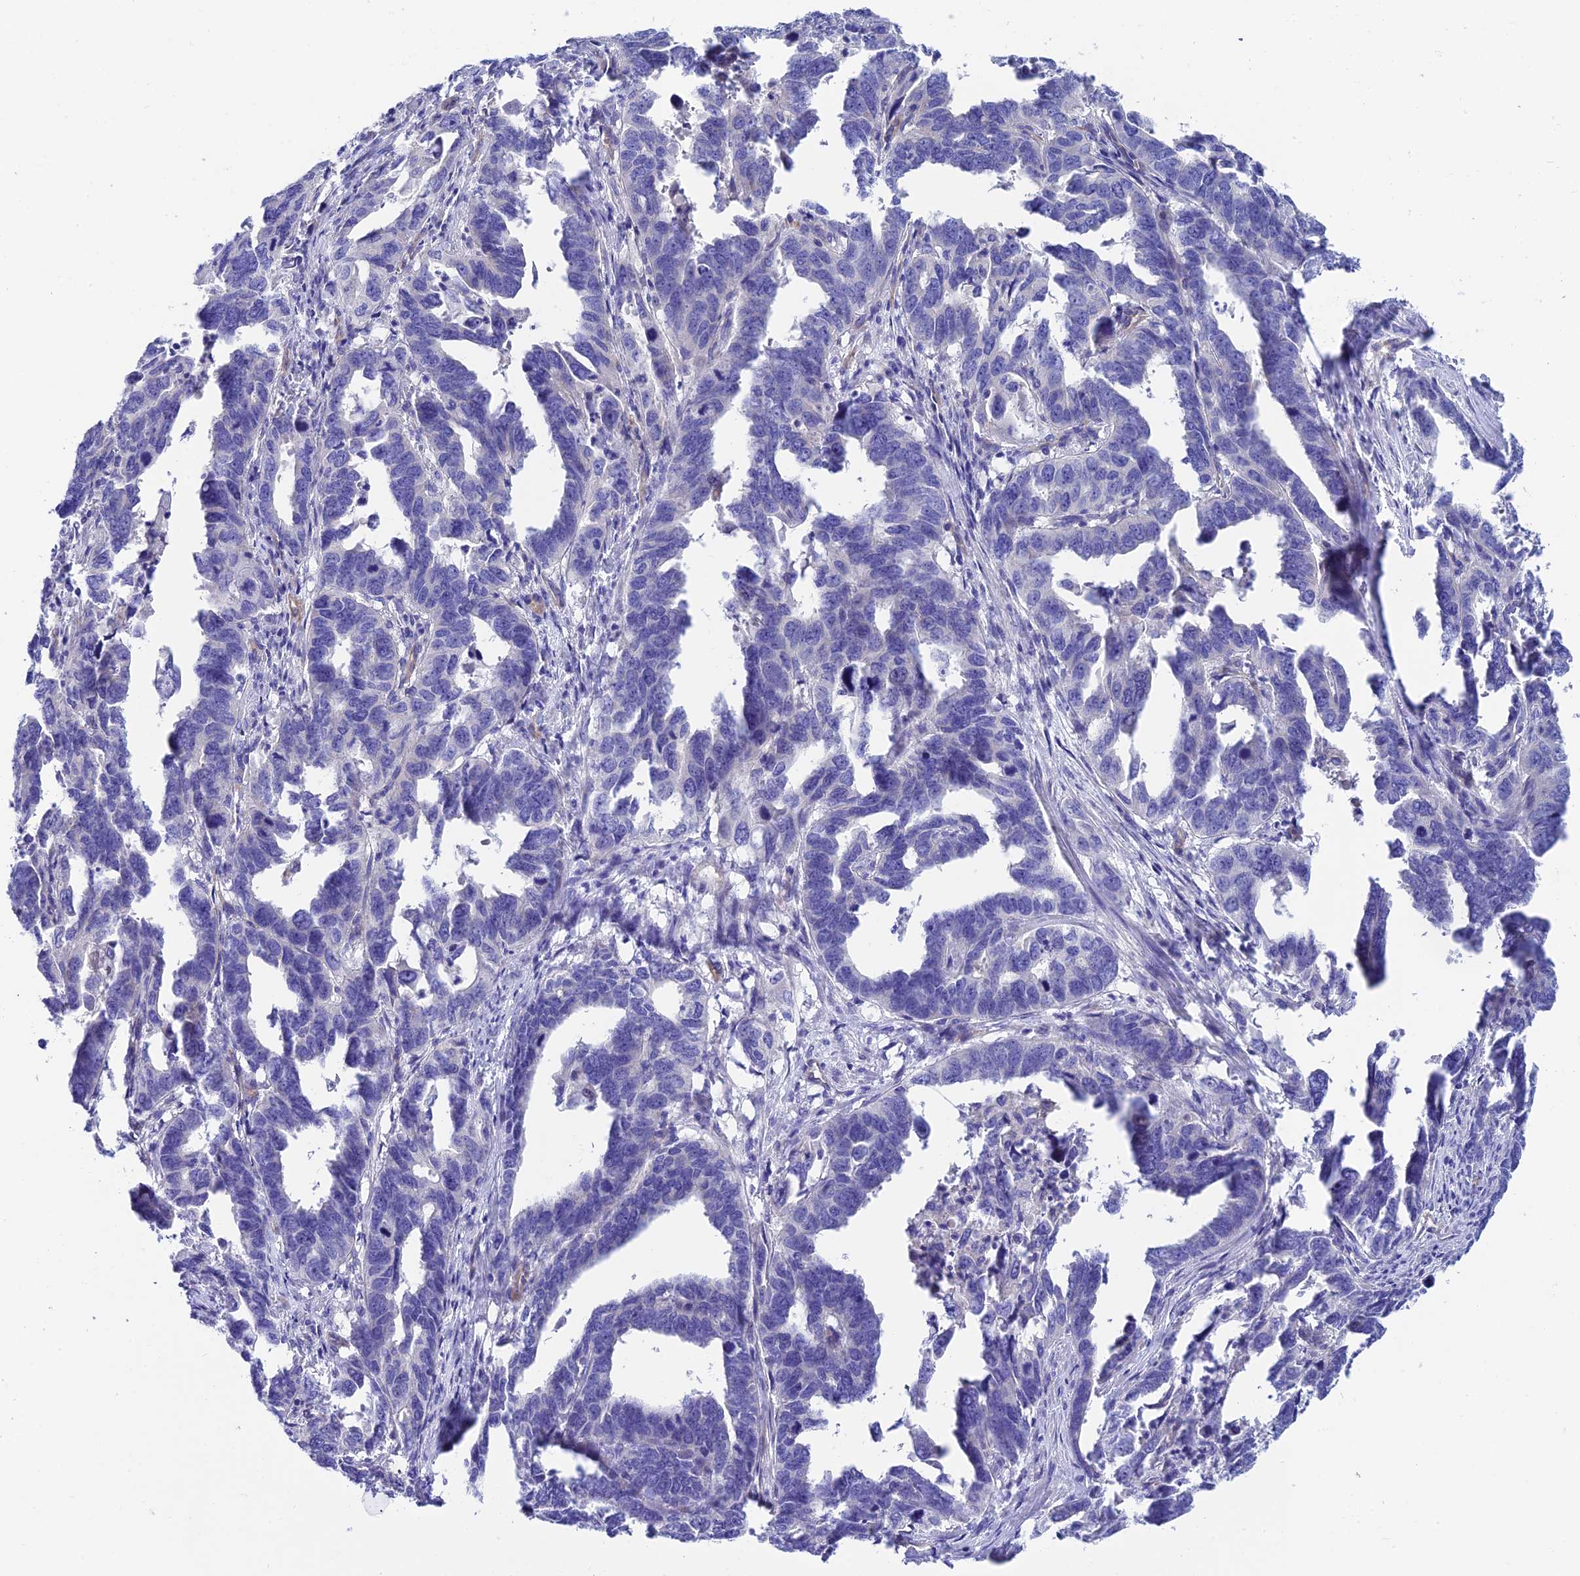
{"staining": {"intensity": "negative", "quantity": "none", "location": "none"}, "tissue": "endometrial cancer", "cell_type": "Tumor cells", "image_type": "cancer", "snomed": [{"axis": "morphology", "description": "Adenocarcinoma, NOS"}, {"axis": "topography", "description": "Endometrium"}], "caption": "The photomicrograph exhibits no significant staining in tumor cells of endometrial cancer.", "gene": "PPFIA3", "patient": {"sex": "female", "age": 65}}